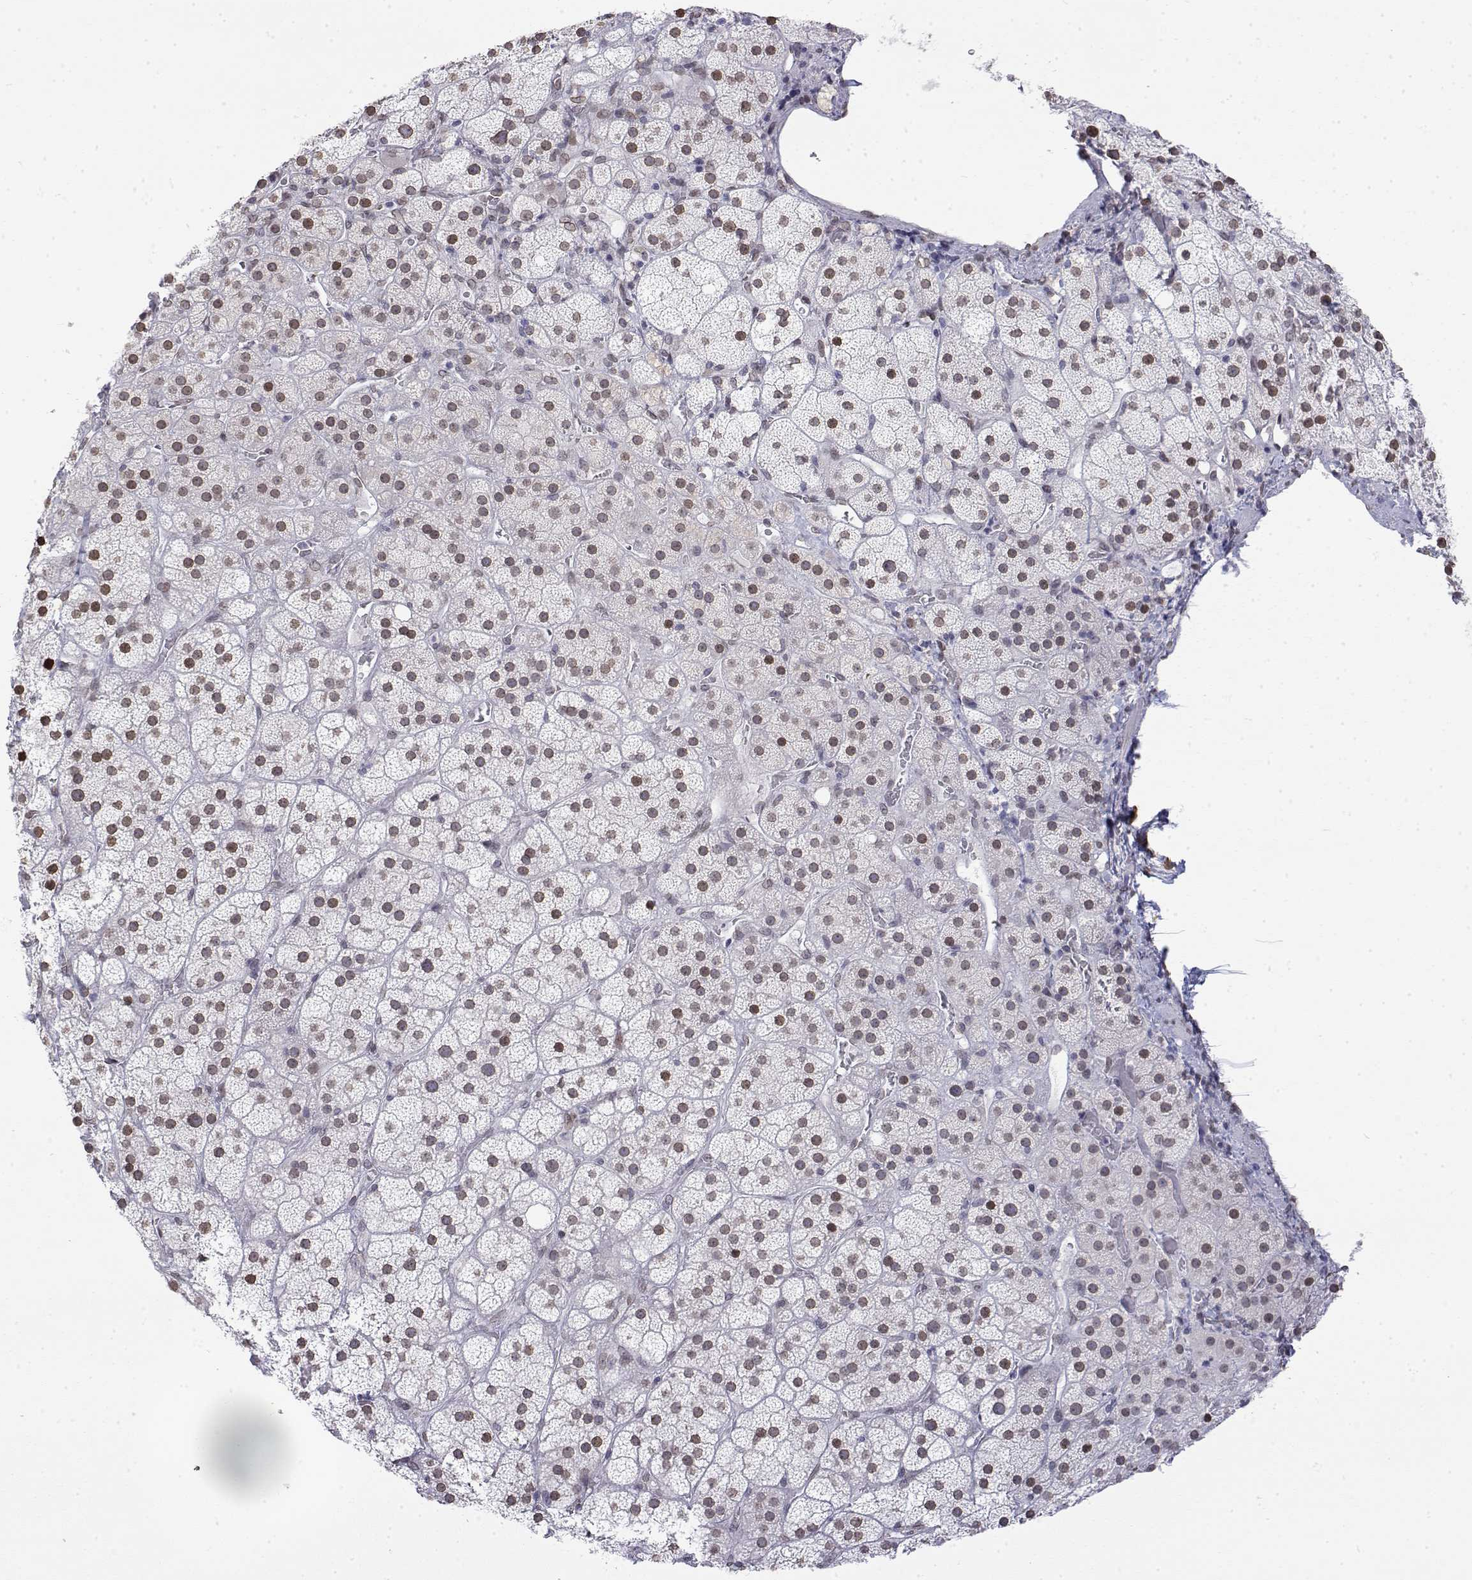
{"staining": {"intensity": "moderate", "quantity": "25%-75%", "location": "nuclear"}, "tissue": "adrenal gland", "cell_type": "Glandular cells", "image_type": "normal", "snomed": [{"axis": "morphology", "description": "Normal tissue, NOS"}, {"axis": "topography", "description": "Adrenal gland"}], "caption": "Immunohistochemical staining of unremarkable adrenal gland shows medium levels of moderate nuclear expression in about 25%-75% of glandular cells.", "gene": "ZNF532", "patient": {"sex": "male", "age": 57}}